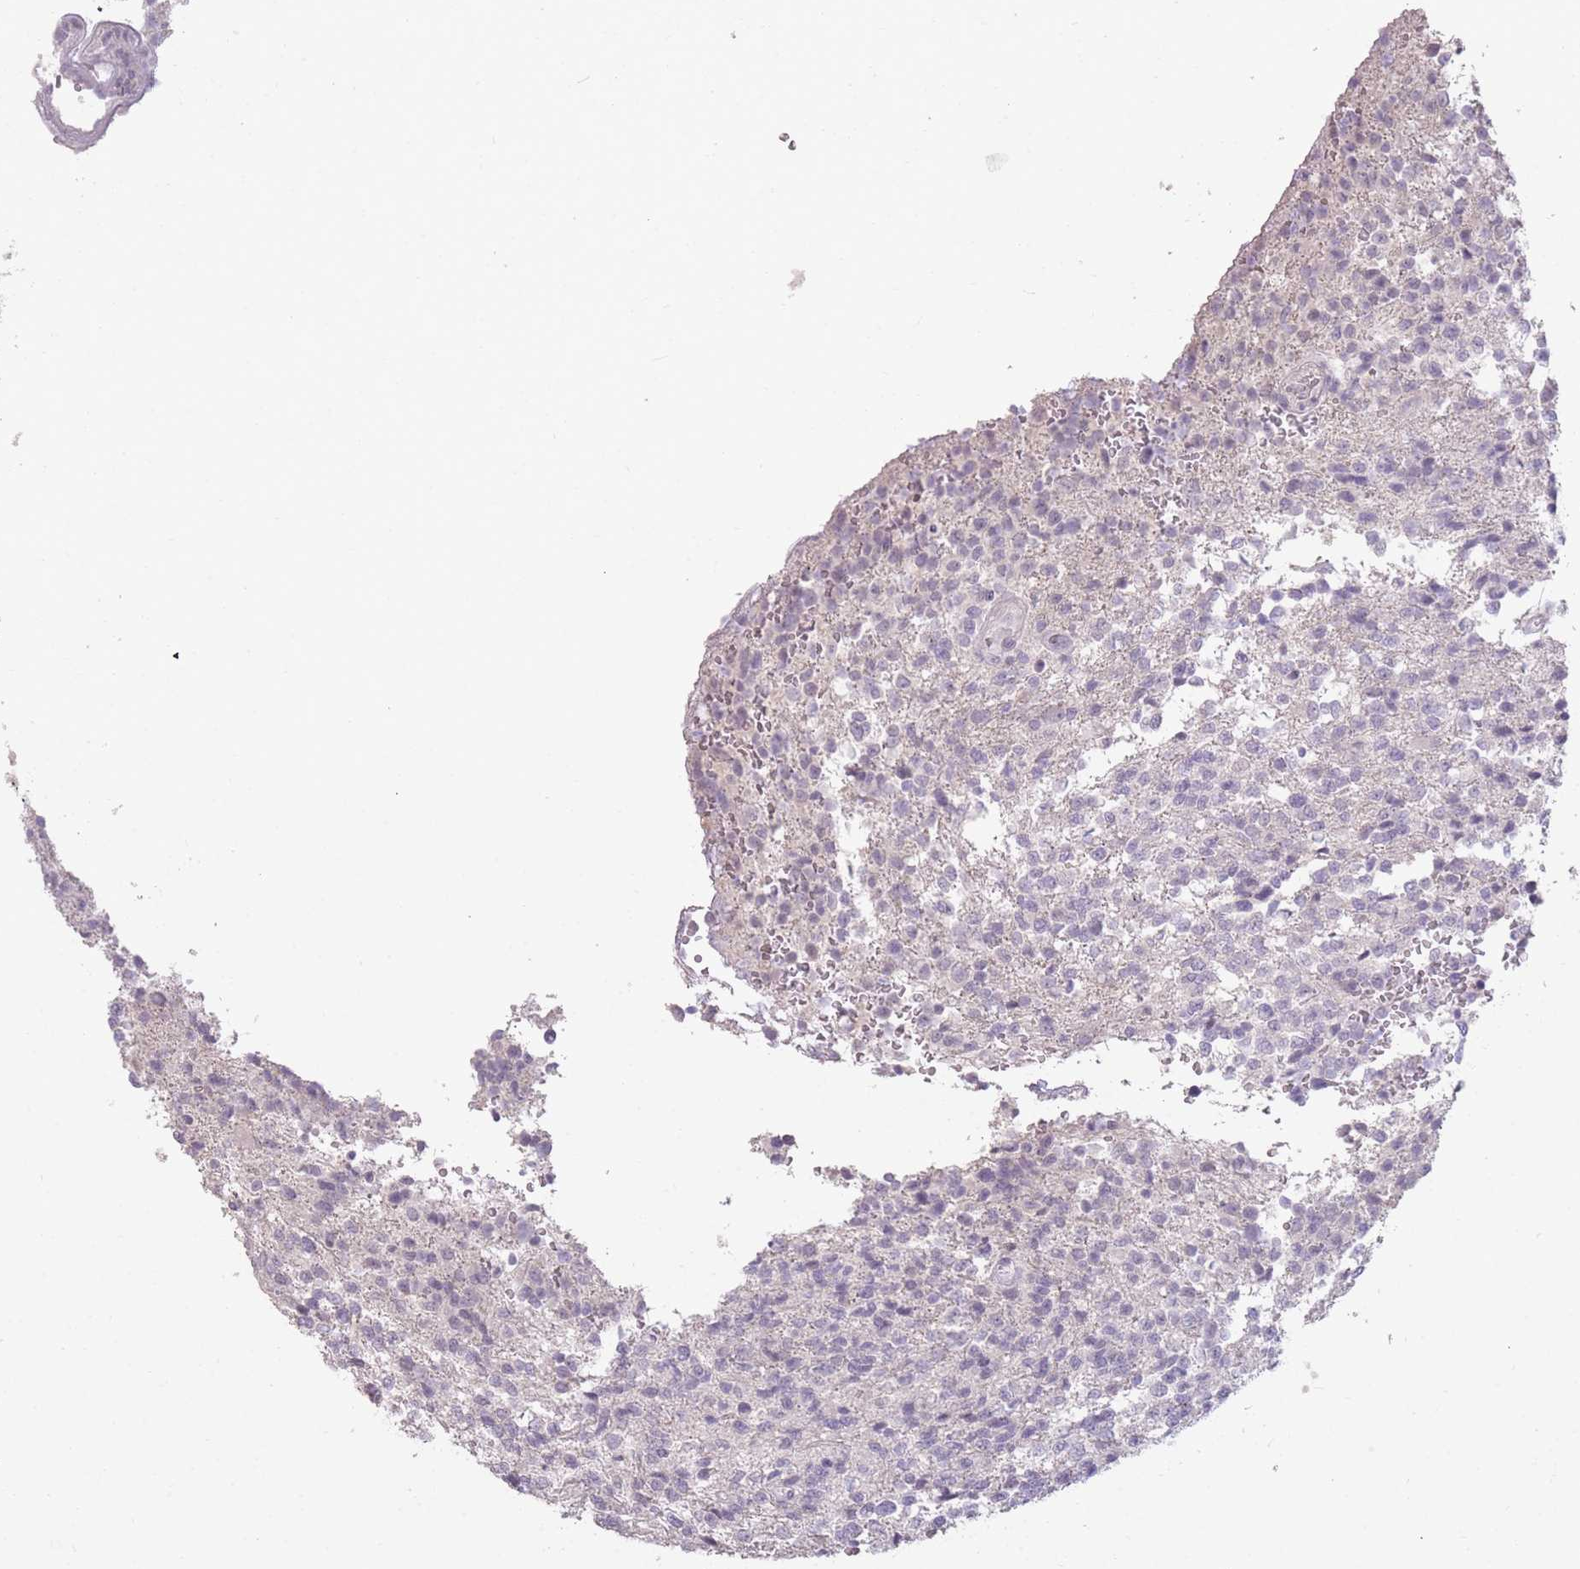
{"staining": {"intensity": "negative", "quantity": "none", "location": "none"}, "tissue": "glioma", "cell_type": "Tumor cells", "image_type": "cancer", "snomed": [{"axis": "morphology", "description": "Glioma, malignant, High grade"}, {"axis": "topography", "description": "Brain"}], "caption": "This is a histopathology image of immunohistochemistry staining of glioma, which shows no expression in tumor cells.", "gene": "ZBTB24", "patient": {"sex": "male", "age": 56}}